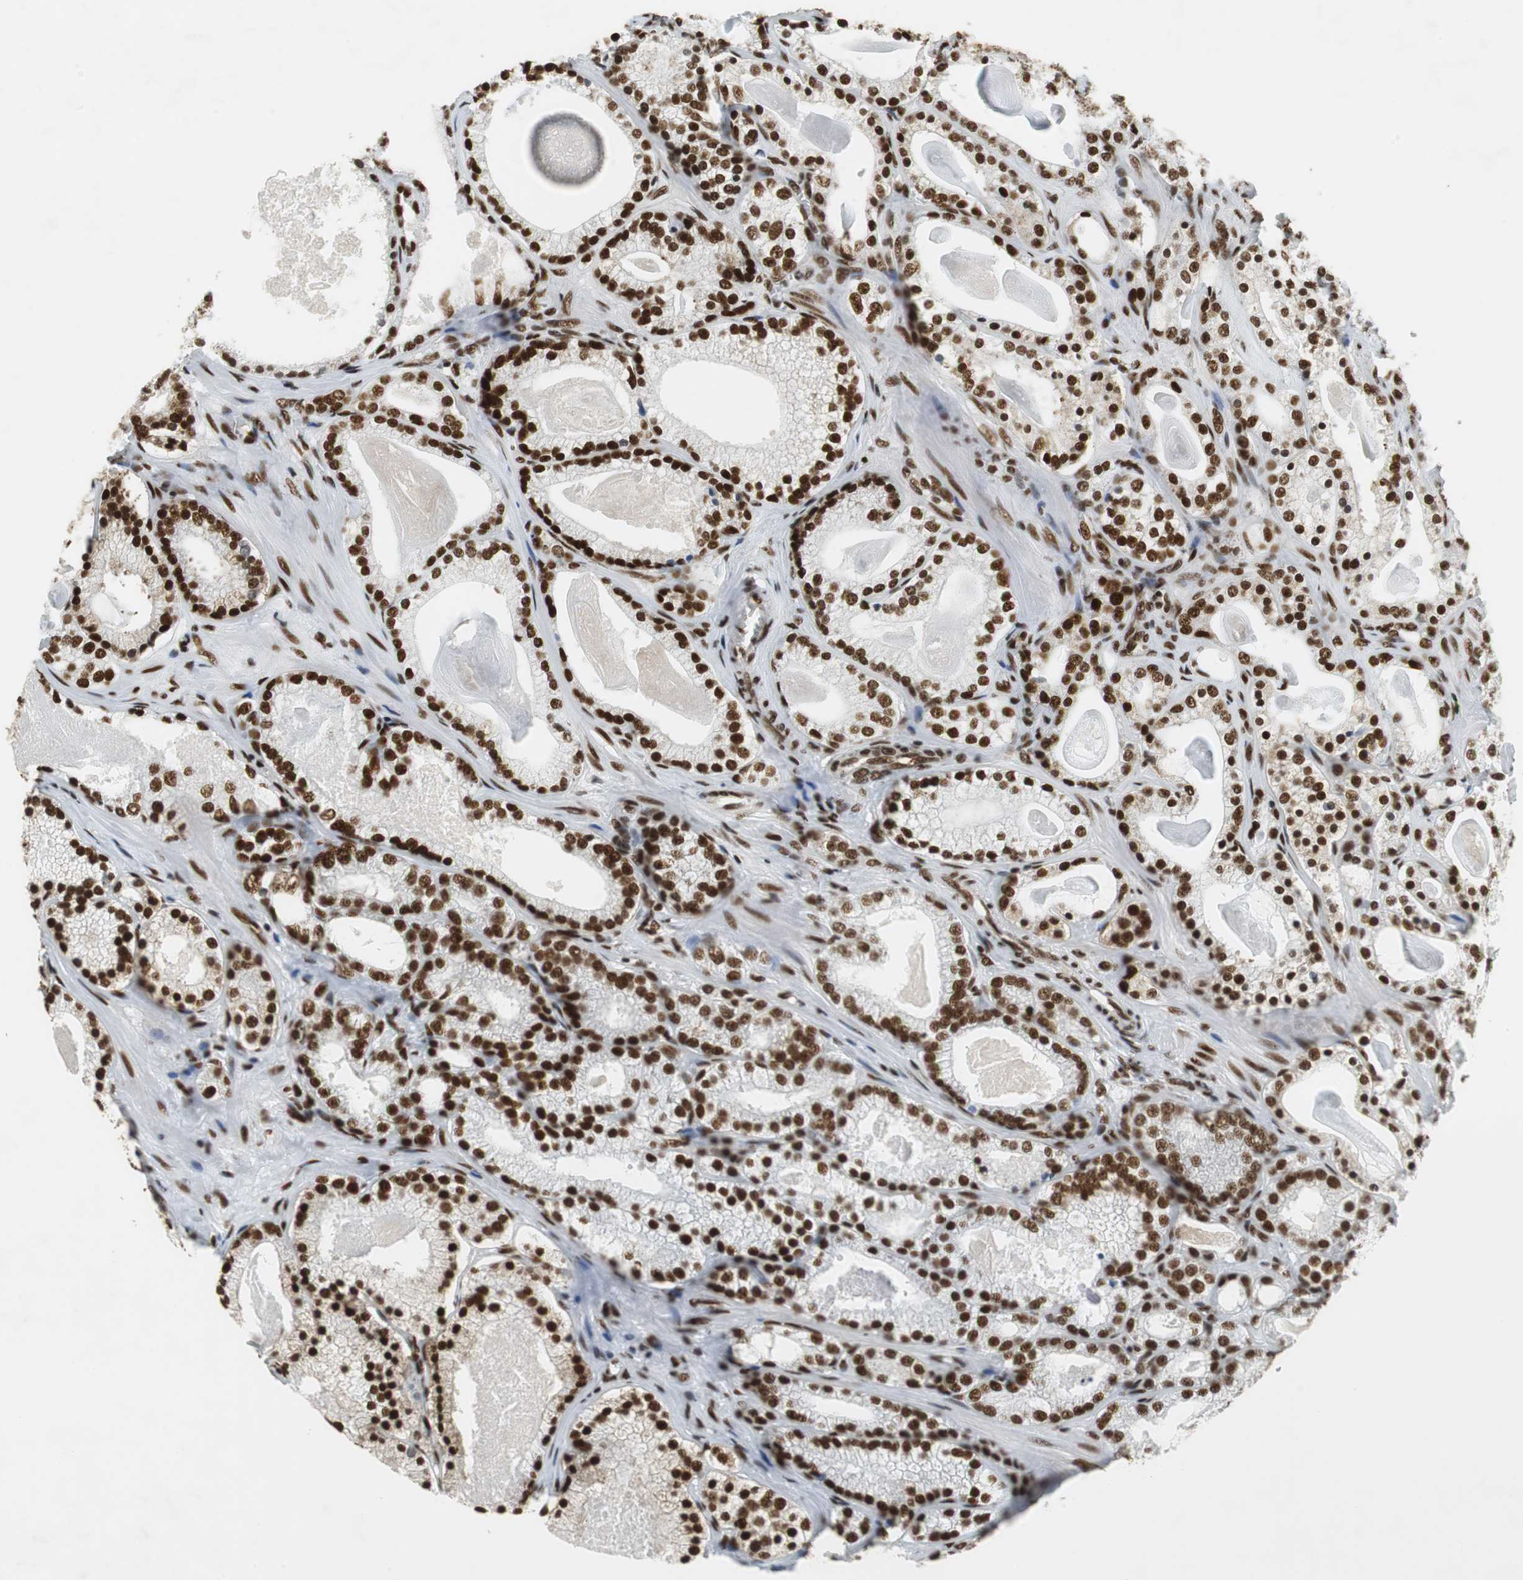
{"staining": {"intensity": "strong", "quantity": ">75%", "location": "cytoplasmic/membranous,nuclear"}, "tissue": "prostate cancer", "cell_type": "Tumor cells", "image_type": "cancer", "snomed": [{"axis": "morphology", "description": "Adenocarcinoma, Low grade"}, {"axis": "topography", "description": "Prostate"}], "caption": "Prostate adenocarcinoma (low-grade) stained for a protein displays strong cytoplasmic/membranous and nuclear positivity in tumor cells.", "gene": "PRKDC", "patient": {"sex": "male", "age": 59}}